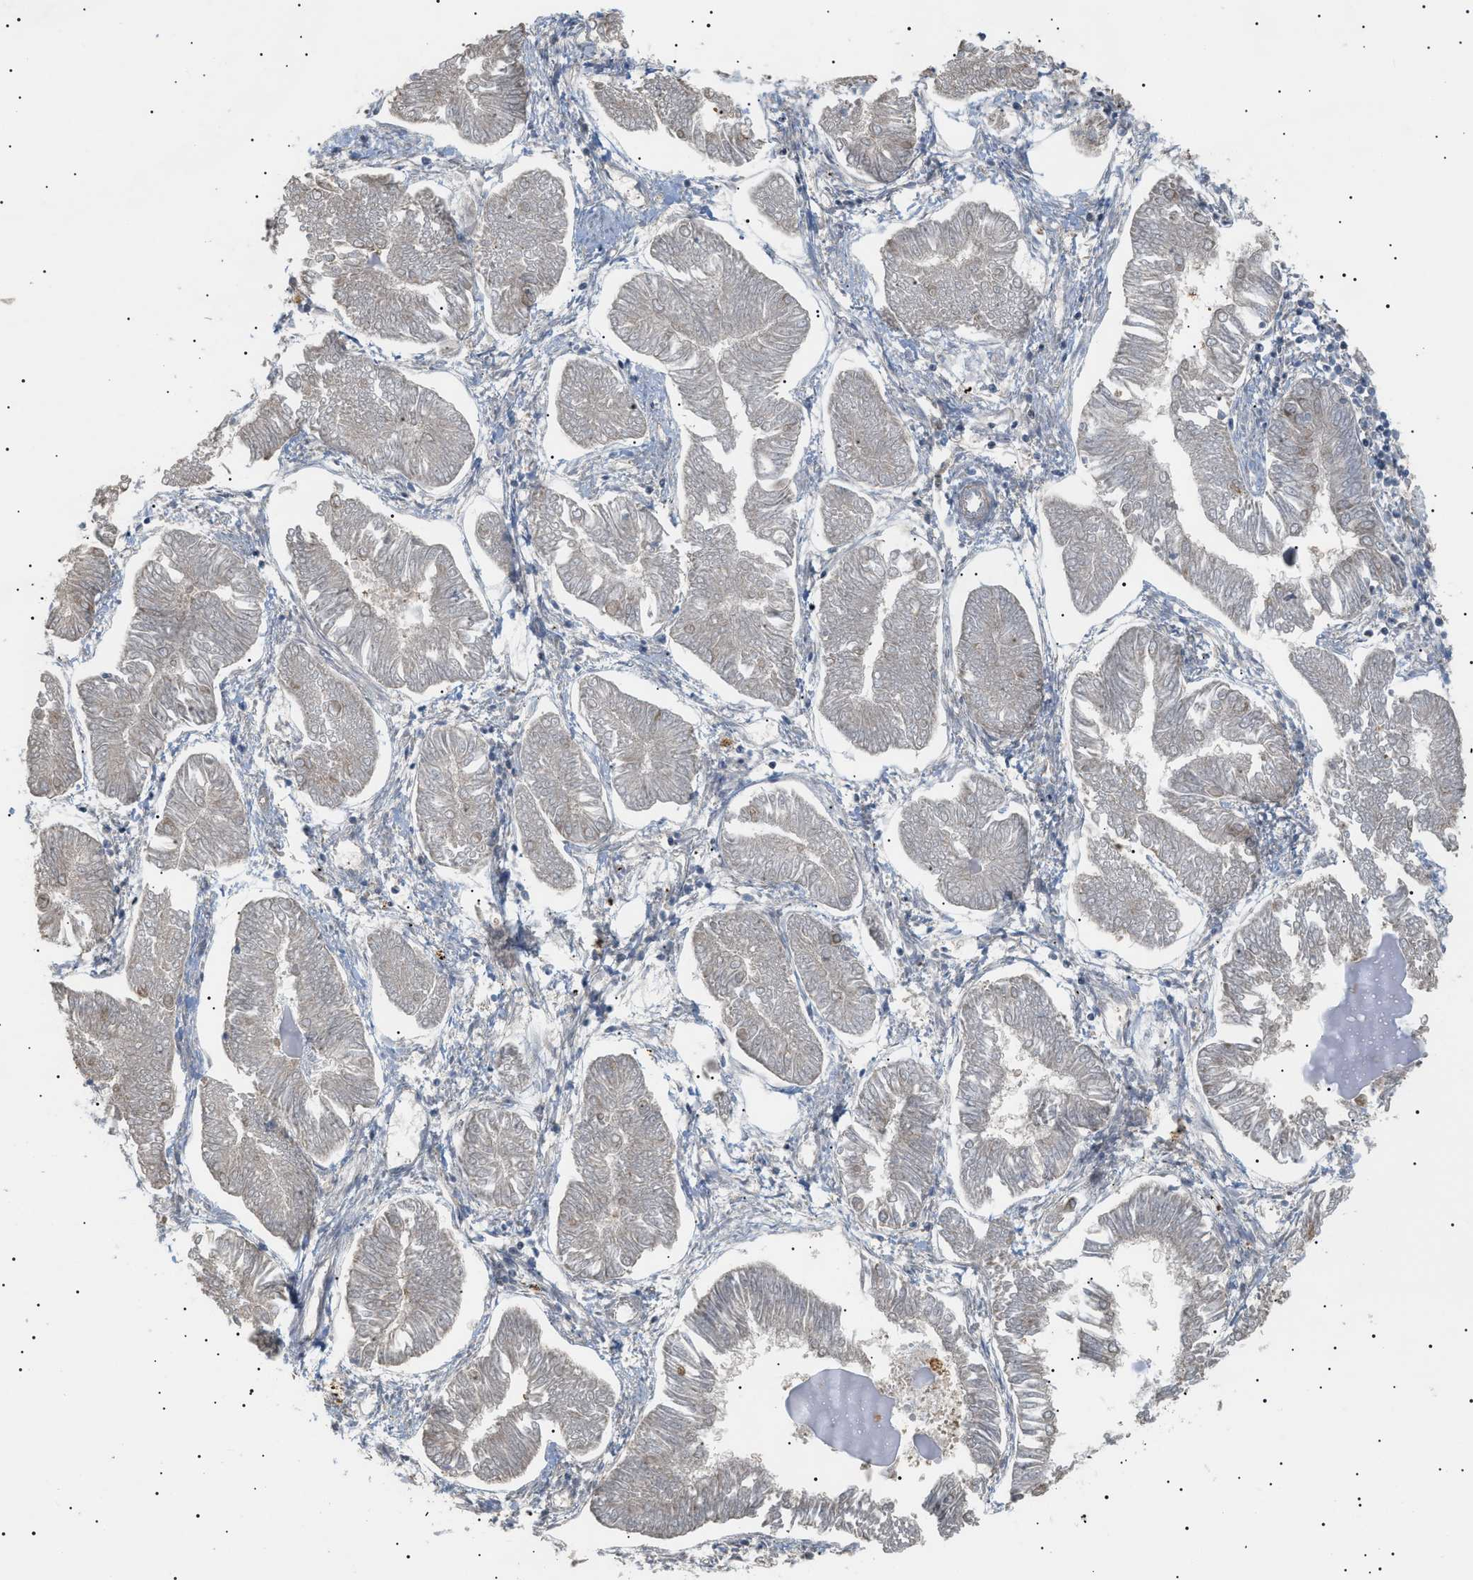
{"staining": {"intensity": "negative", "quantity": "none", "location": "none"}, "tissue": "endometrial cancer", "cell_type": "Tumor cells", "image_type": "cancer", "snomed": [{"axis": "morphology", "description": "Adenocarcinoma, NOS"}, {"axis": "topography", "description": "Endometrium"}], "caption": "This is a photomicrograph of immunohistochemistry (IHC) staining of endometrial cancer, which shows no staining in tumor cells. (DAB immunohistochemistry (IHC) visualized using brightfield microscopy, high magnification).", "gene": "IRS2", "patient": {"sex": "female", "age": 53}}